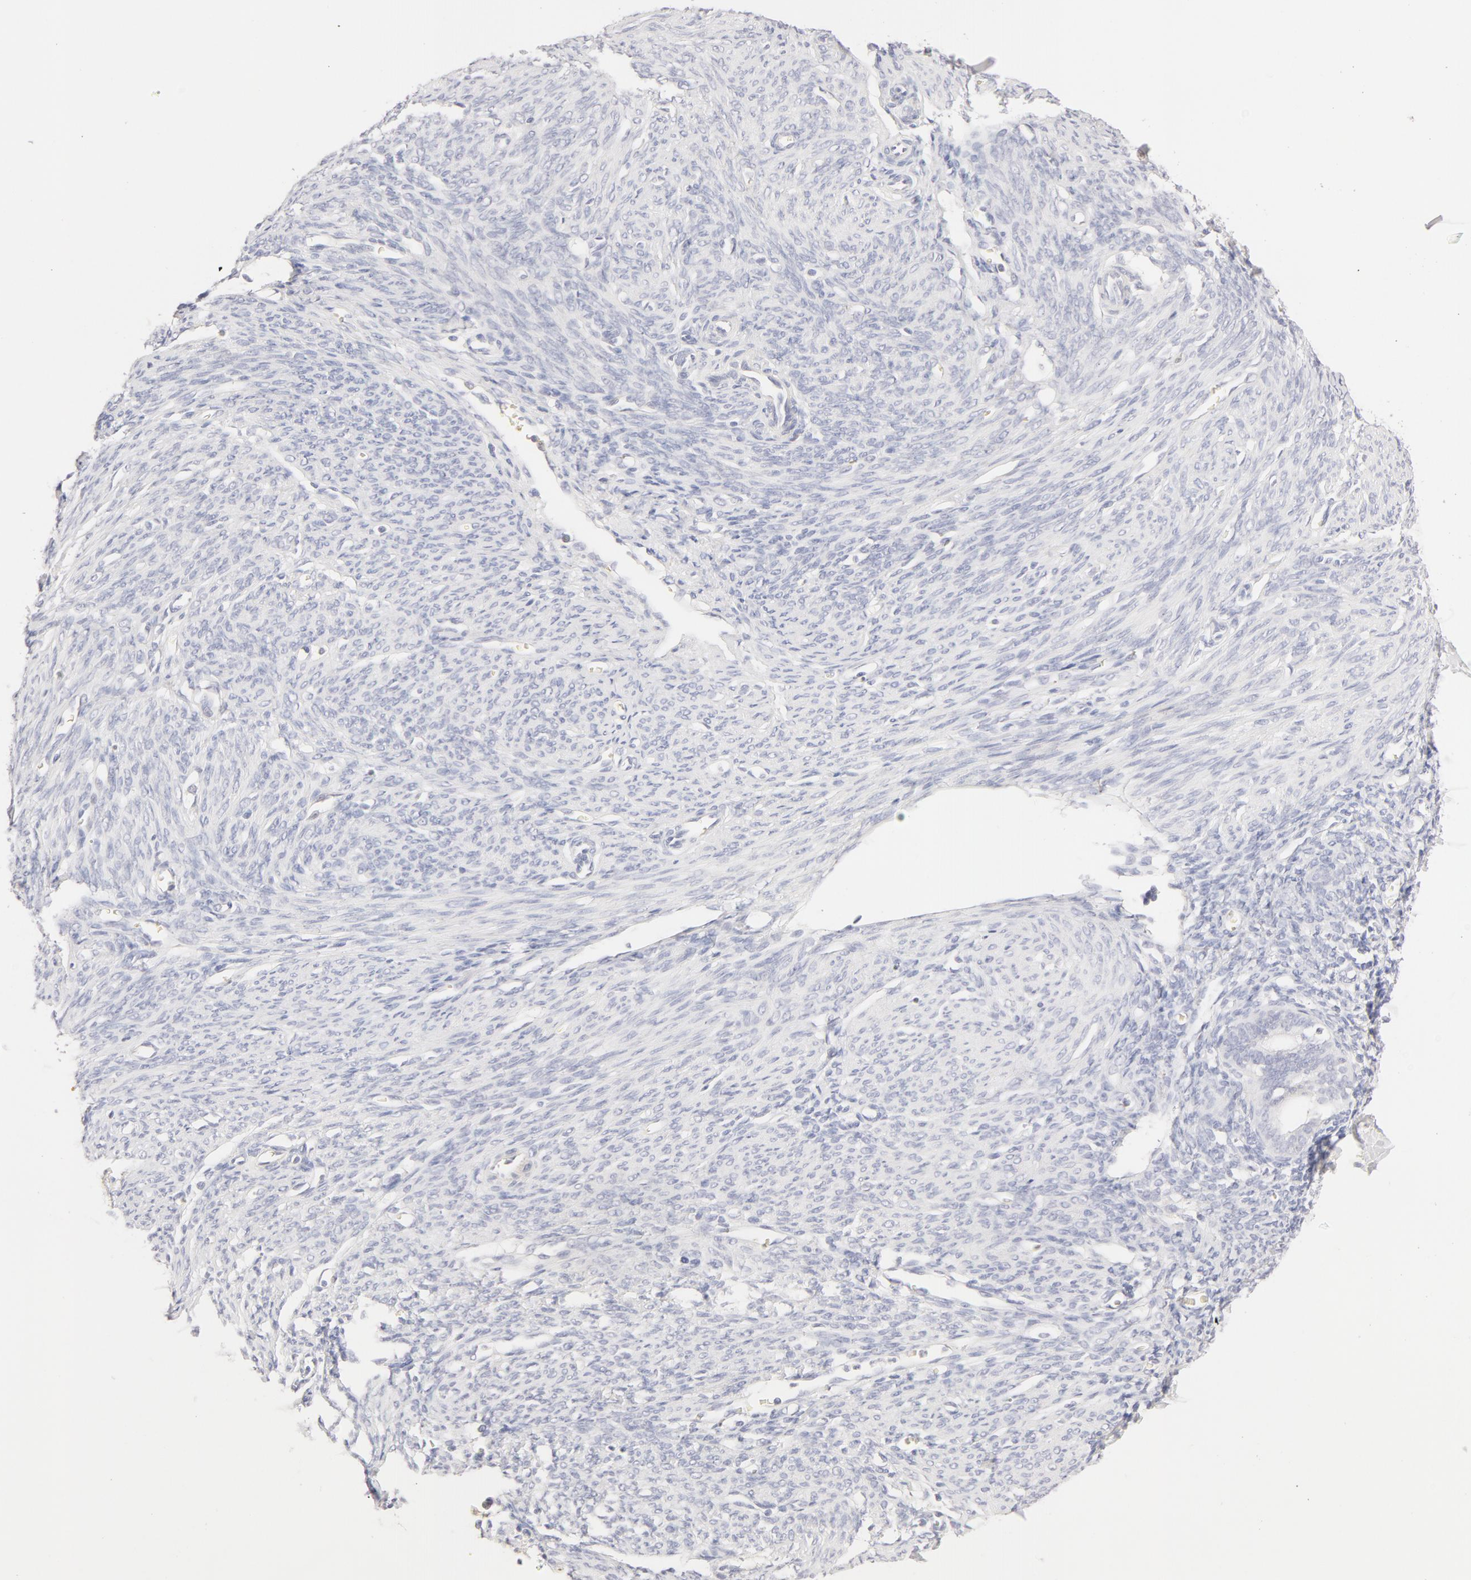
{"staining": {"intensity": "negative", "quantity": "none", "location": "none"}, "tissue": "endometrium", "cell_type": "Cells in endometrial stroma", "image_type": "normal", "snomed": [{"axis": "morphology", "description": "Normal tissue, NOS"}, {"axis": "topography", "description": "Uterus"}], "caption": "There is no significant positivity in cells in endometrial stroma of endometrium. (DAB (3,3'-diaminobenzidine) immunohistochemistry (IHC) visualized using brightfield microscopy, high magnification).", "gene": "CA2", "patient": {"sex": "female", "age": 83}}